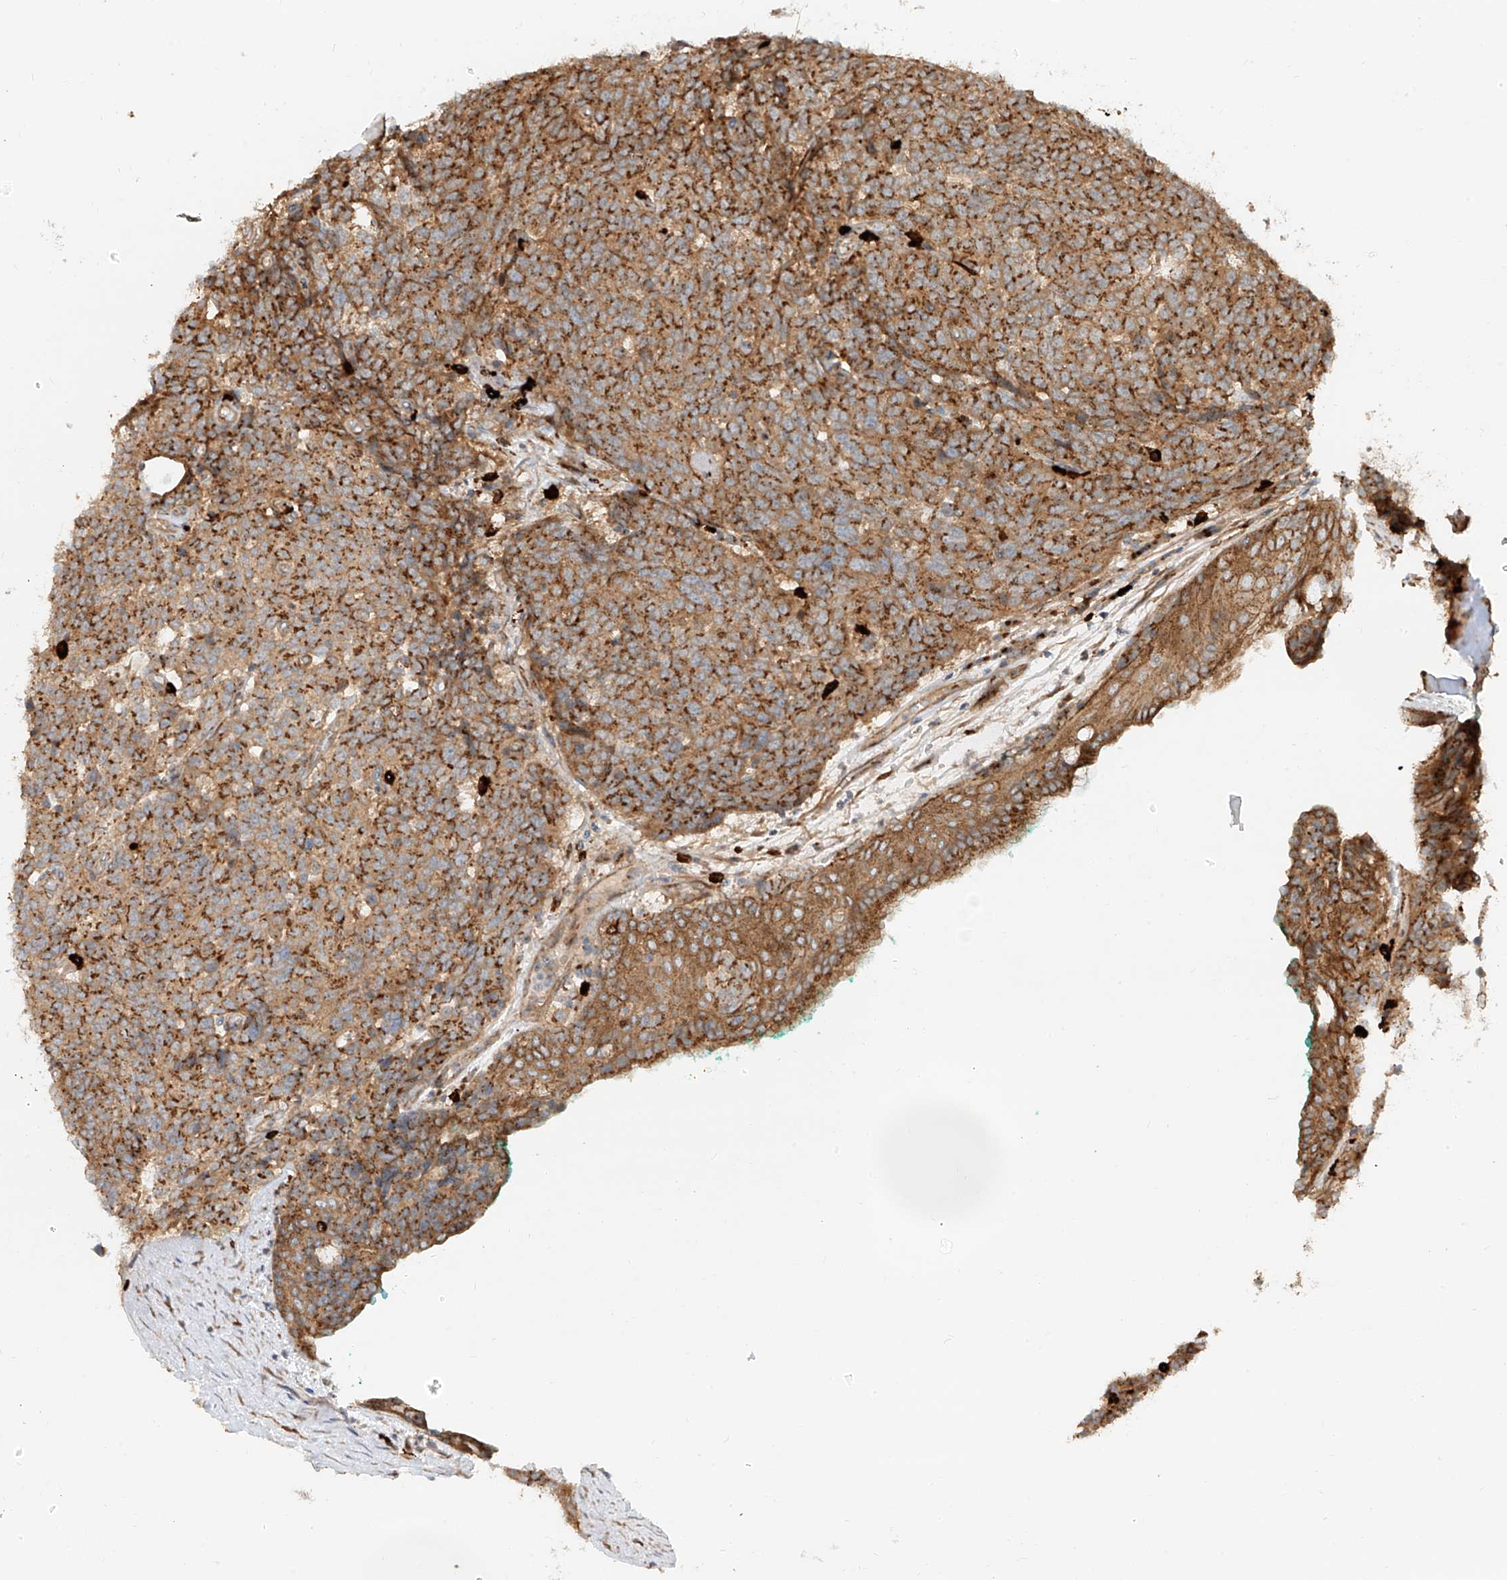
{"staining": {"intensity": "moderate", "quantity": ">75%", "location": "cytoplasmic/membranous"}, "tissue": "carcinoid", "cell_type": "Tumor cells", "image_type": "cancer", "snomed": [{"axis": "morphology", "description": "Carcinoid, malignant, NOS"}, {"axis": "topography", "description": "Lung"}], "caption": "High-magnification brightfield microscopy of carcinoid stained with DAB (brown) and counterstained with hematoxylin (blue). tumor cells exhibit moderate cytoplasmic/membranous staining is seen in approximately>75% of cells. (DAB IHC, brown staining for protein, blue staining for nuclei).", "gene": "ZNF287", "patient": {"sex": "female", "age": 46}}